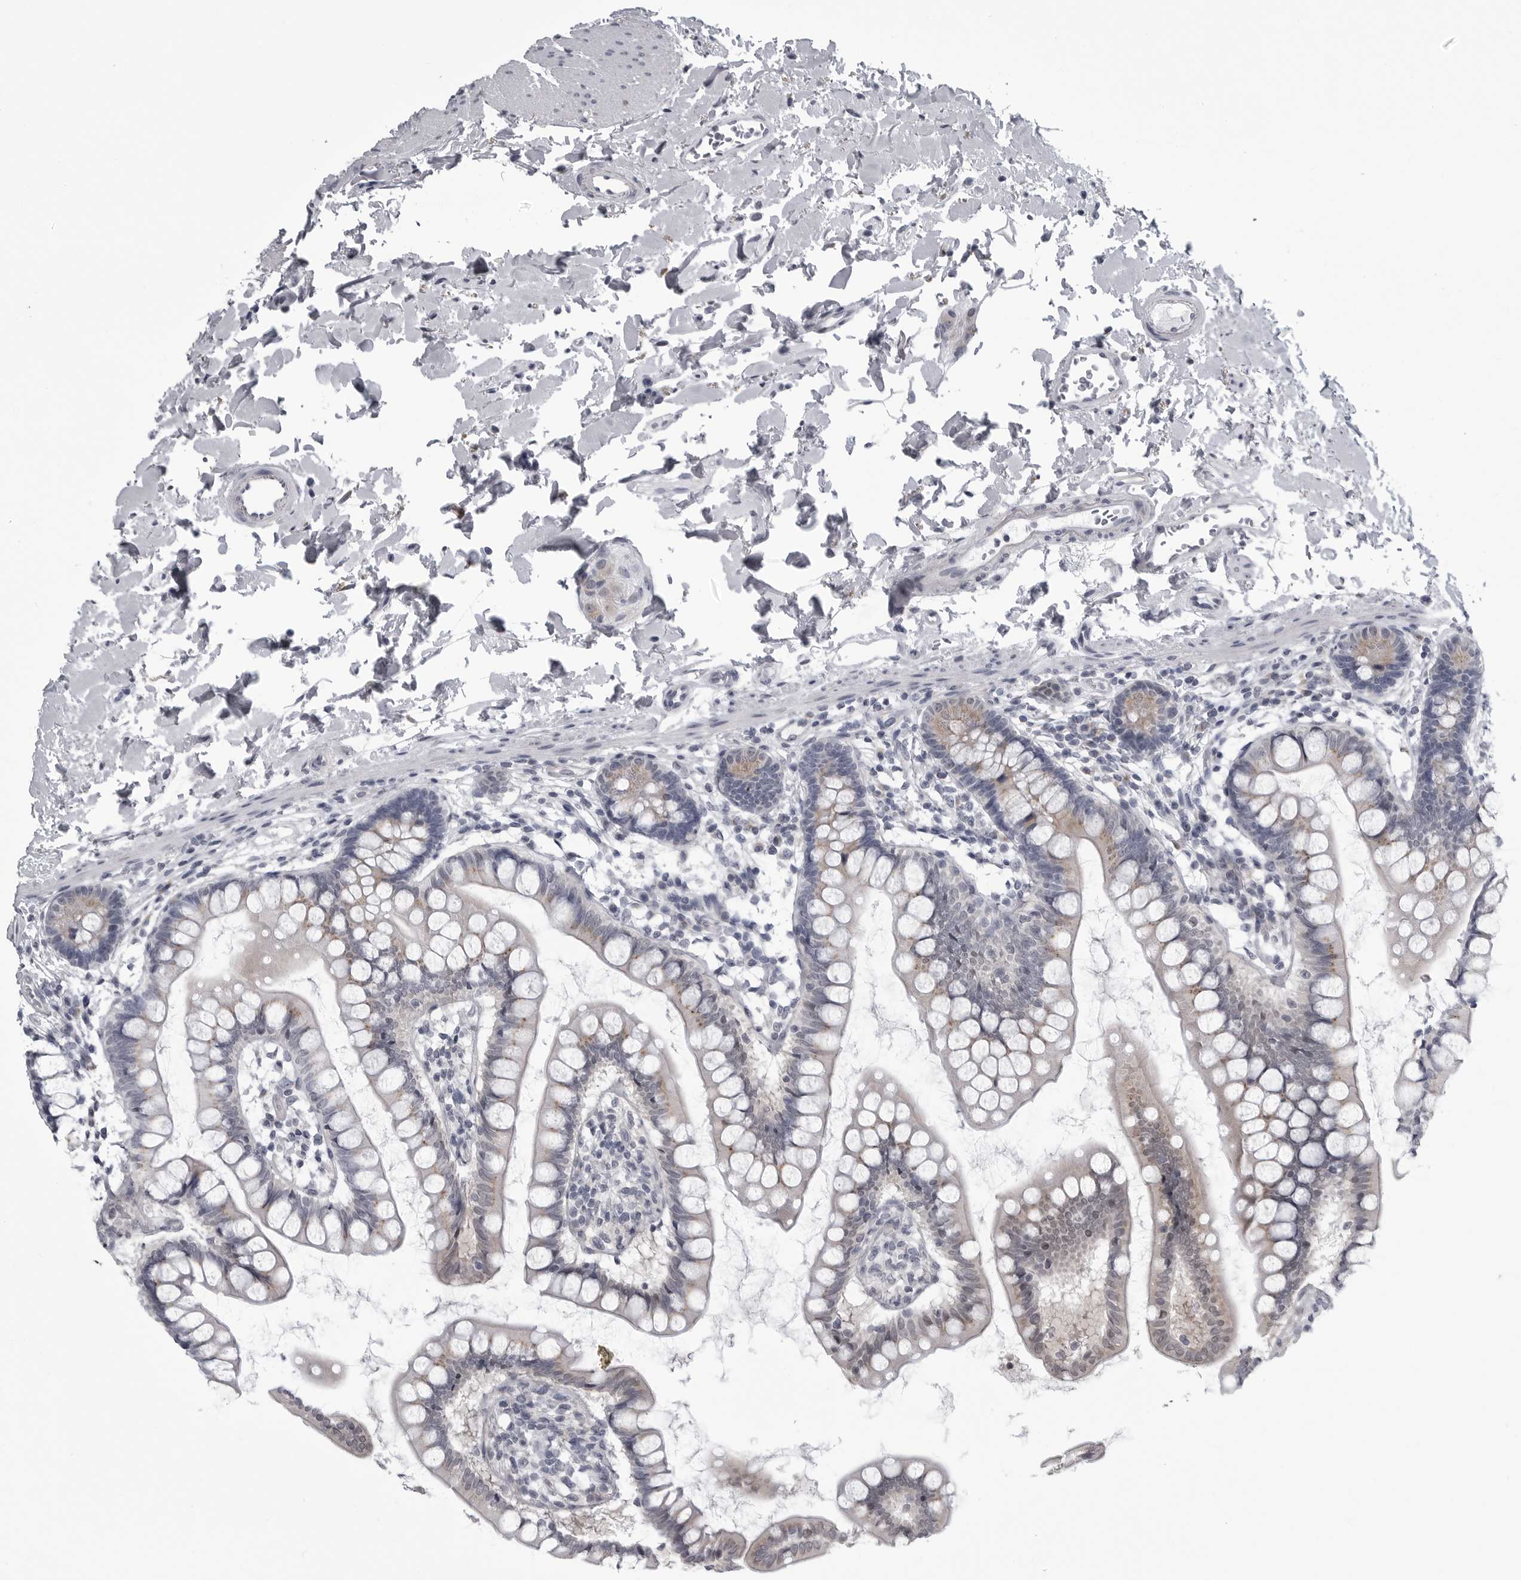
{"staining": {"intensity": "moderate", "quantity": "25%-75%", "location": "cytoplasmic/membranous"}, "tissue": "small intestine", "cell_type": "Glandular cells", "image_type": "normal", "snomed": [{"axis": "morphology", "description": "Normal tissue, NOS"}, {"axis": "topography", "description": "Small intestine"}], "caption": "The photomicrograph displays immunohistochemical staining of normal small intestine. There is moderate cytoplasmic/membranous expression is appreciated in about 25%-75% of glandular cells. The staining was performed using DAB (3,3'-diaminobenzidine), with brown indicating positive protein expression. Nuclei are stained blue with hematoxylin.", "gene": "MYOC", "patient": {"sex": "female", "age": 84}}